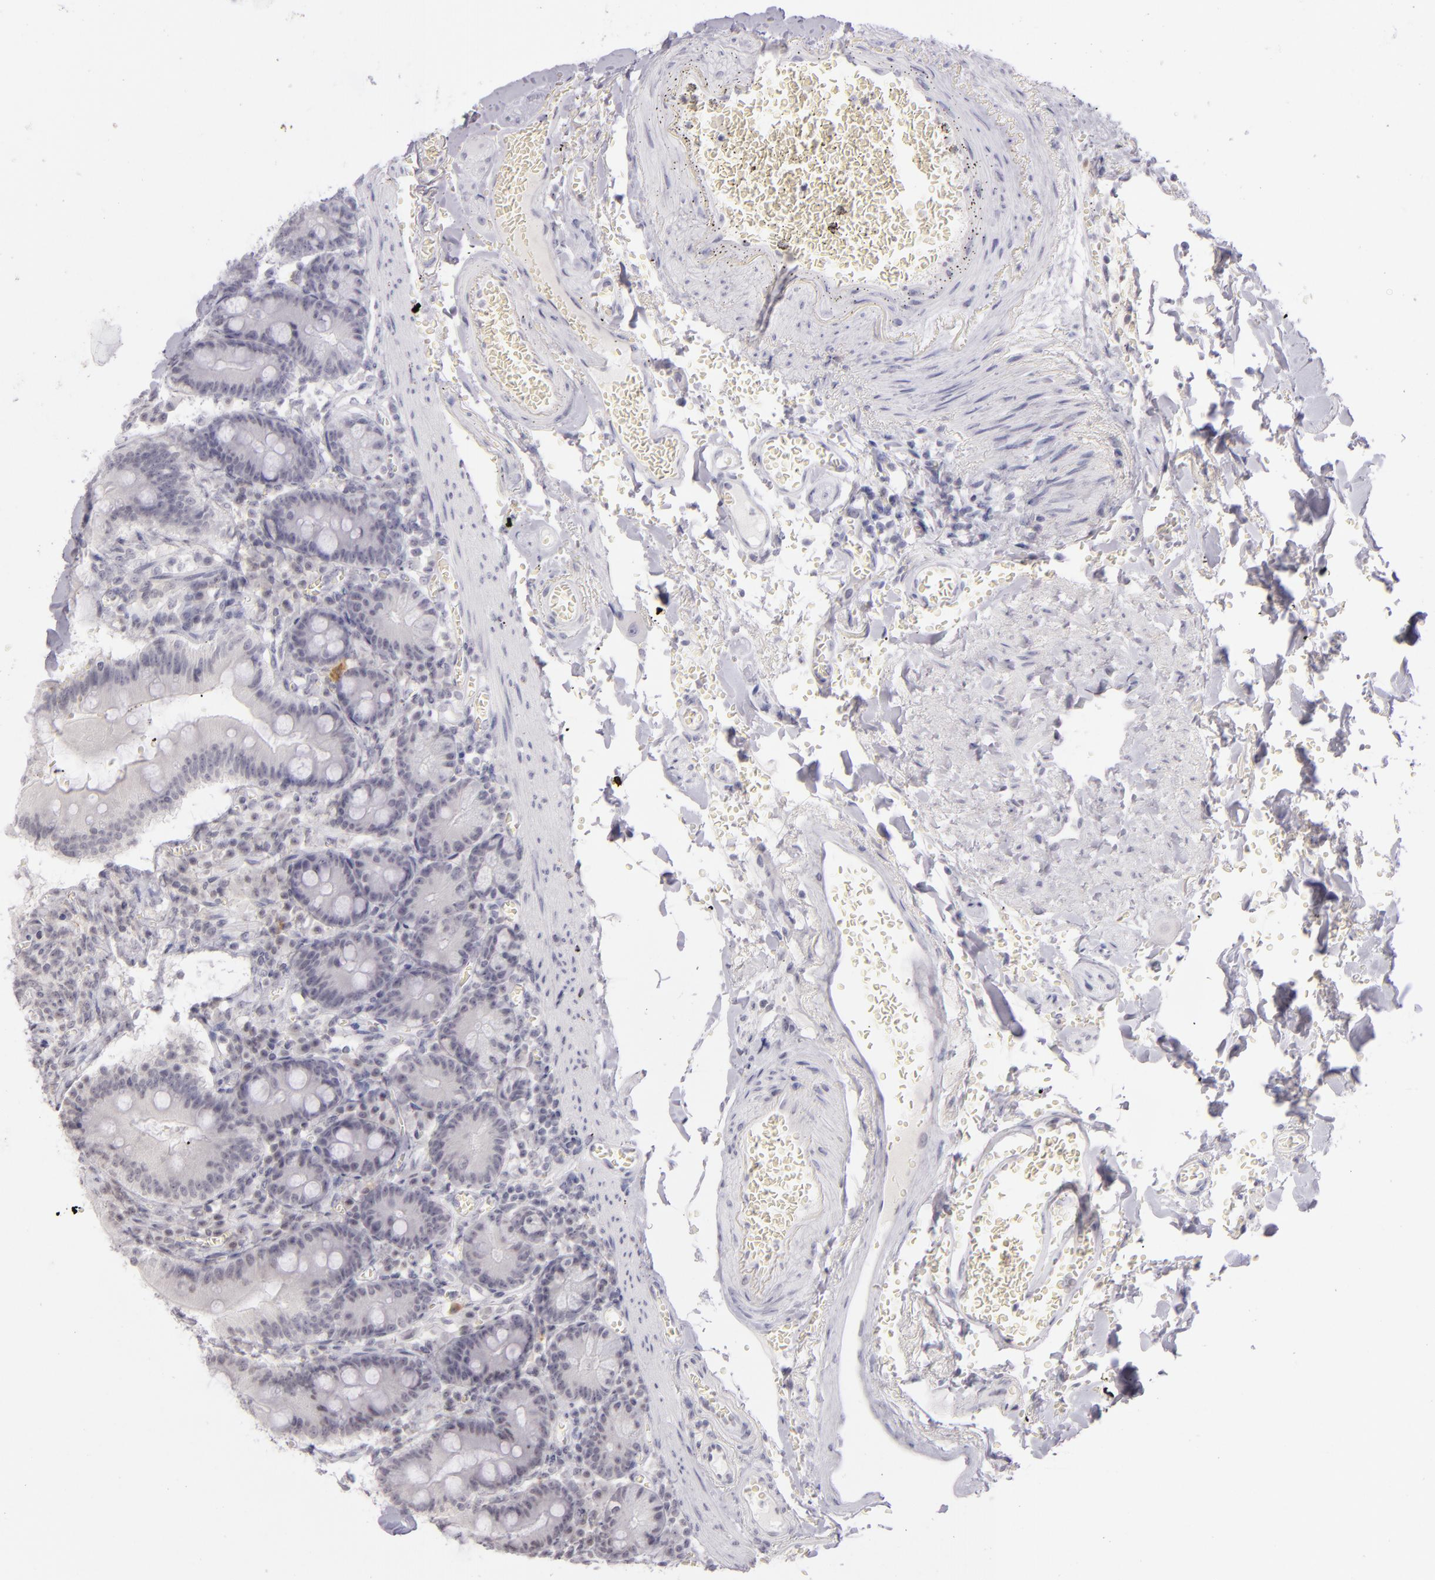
{"staining": {"intensity": "negative", "quantity": "none", "location": "none"}, "tissue": "small intestine", "cell_type": "Glandular cells", "image_type": "normal", "snomed": [{"axis": "morphology", "description": "Normal tissue, NOS"}, {"axis": "topography", "description": "Small intestine"}], "caption": "Glandular cells show no significant positivity in unremarkable small intestine. (DAB immunohistochemistry (IHC) visualized using brightfield microscopy, high magnification).", "gene": "CD40", "patient": {"sex": "male", "age": 71}}